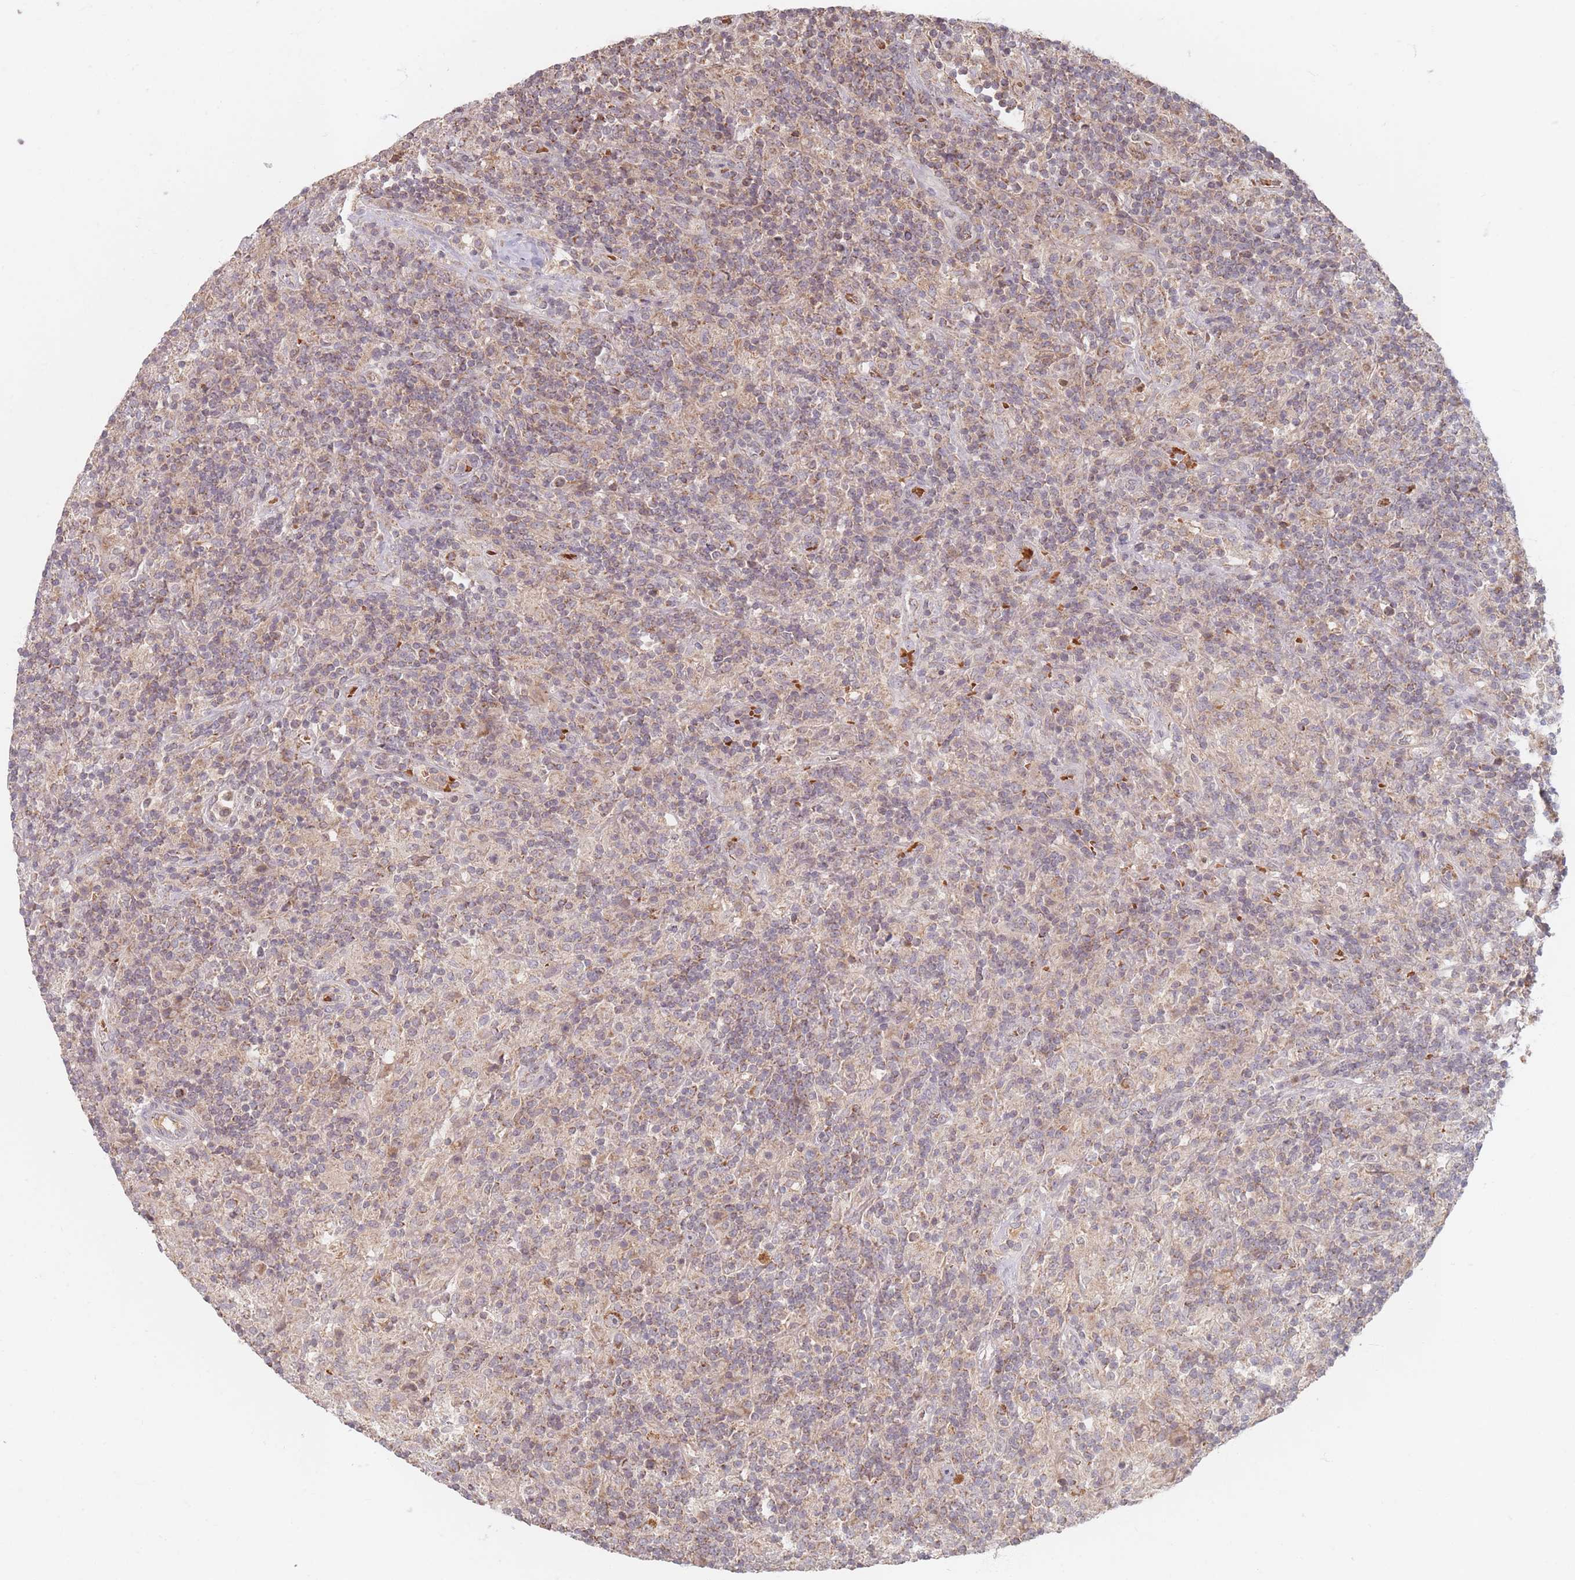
{"staining": {"intensity": "moderate", "quantity": "25%-75%", "location": "cytoplasmic/membranous"}, "tissue": "lymphoma", "cell_type": "Tumor cells", "image_type": "cancer", "snomed": [{"axis": "morphology", "description": "Hodgkin's disease, NOS"}, {"axis": "topography", "description": "Lymph node"}], "caption": "Moderate cytoplasmic/membranous staining is seen in about 25%-75% of tumor cells in lymphoma.", "gene": "OR2M4", "patient": {"sex": "male", "age": 70}}